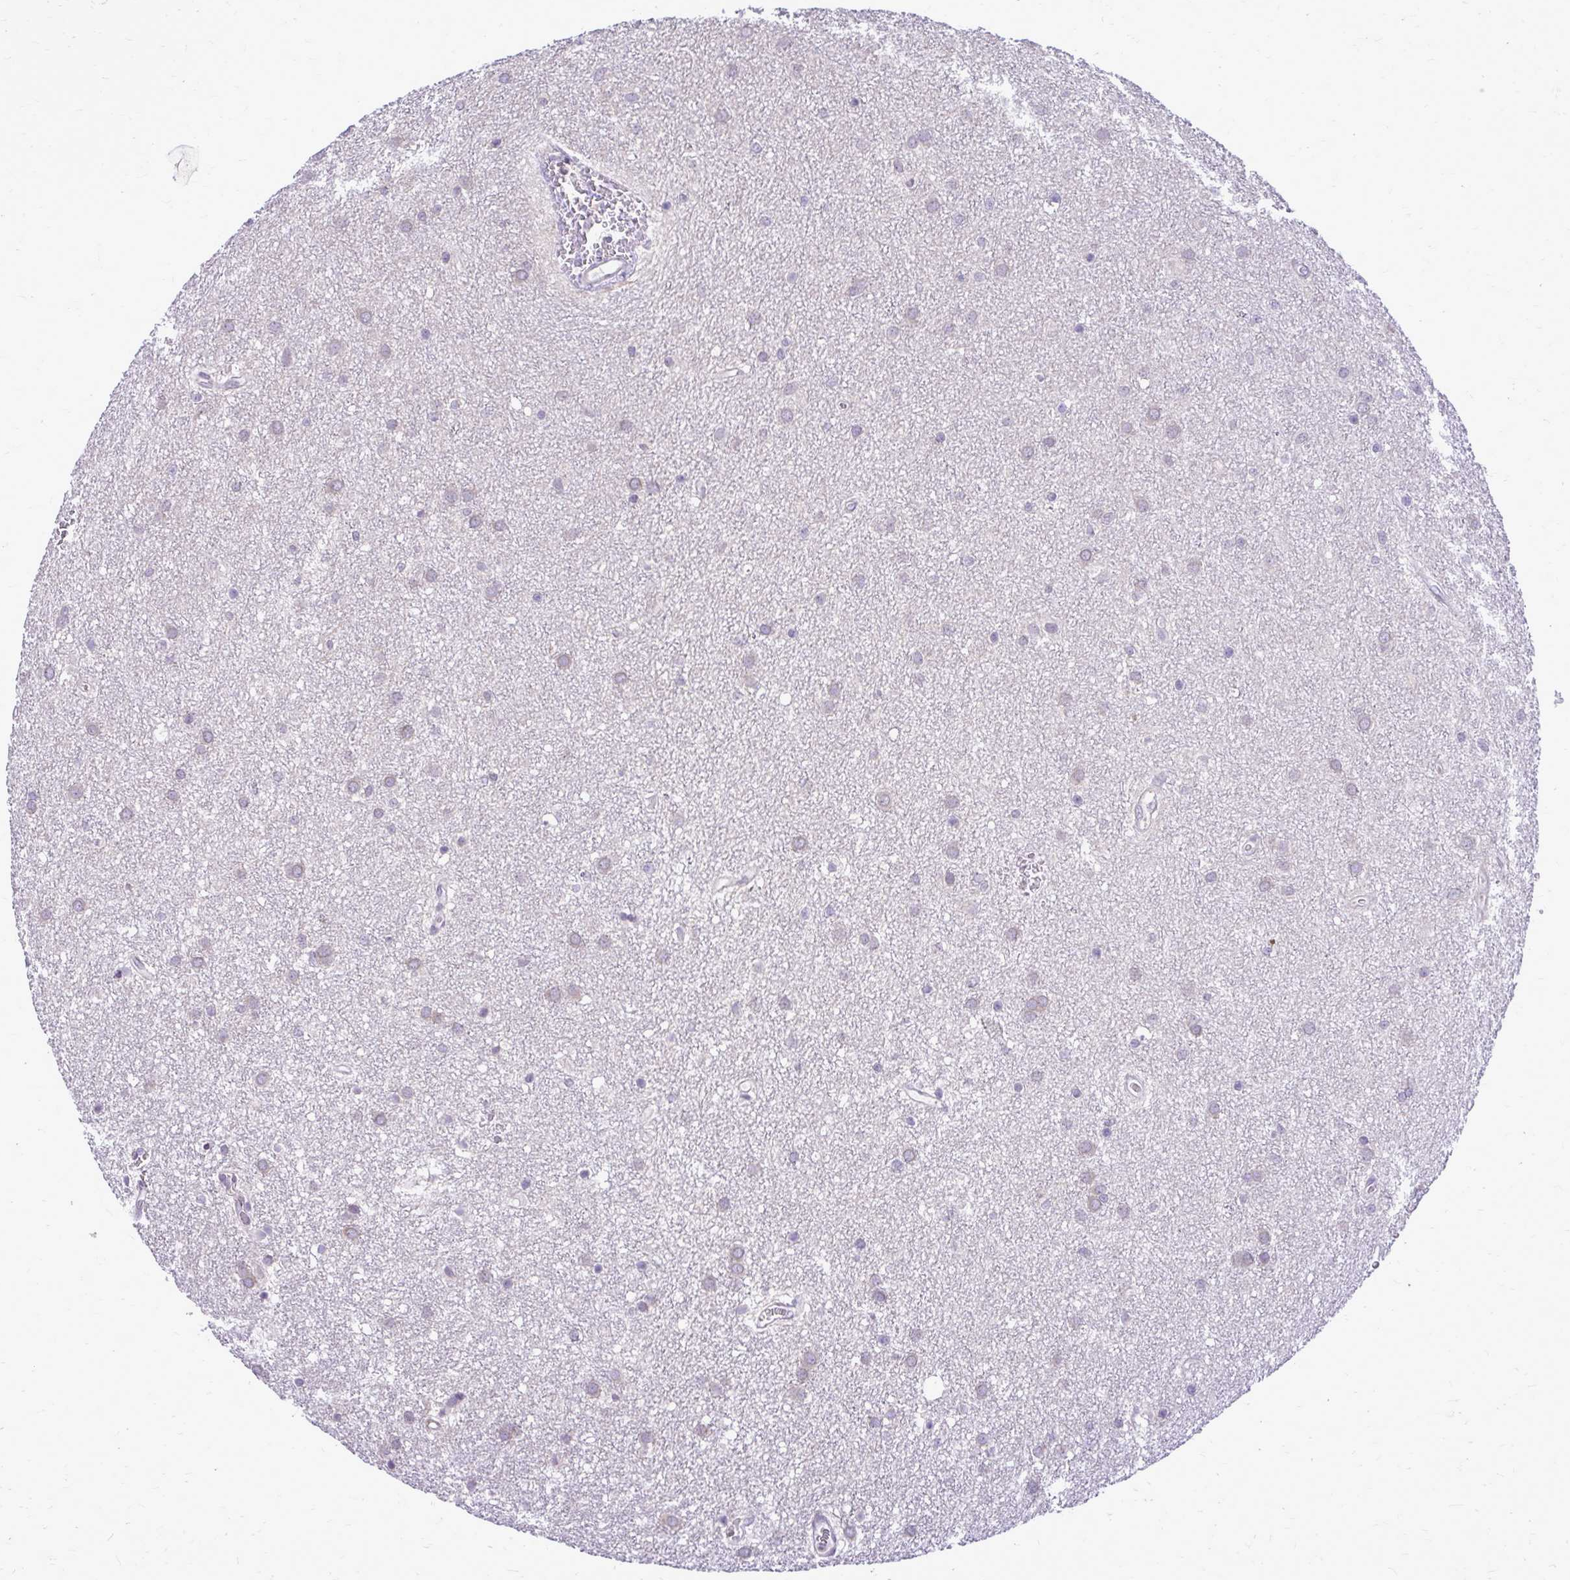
{"staining": {"intensity": "negative", "quantity": "none", "location": "none"}, "tissue": "glioma", "cell_type": "Tumor cells", "image_type": "cancer", "snomed": [{"axis": "morphology", "description": "Glioma, malignant, Low grade"}, {"axis": "topography", "description": "Cerebellum"}], "caption": "Immunohistochemical staining of glioma demonstrates no significant expression in tumor cells.", "gene": "DPY19L1", "patient": {"sex": "female", "age": 5}}